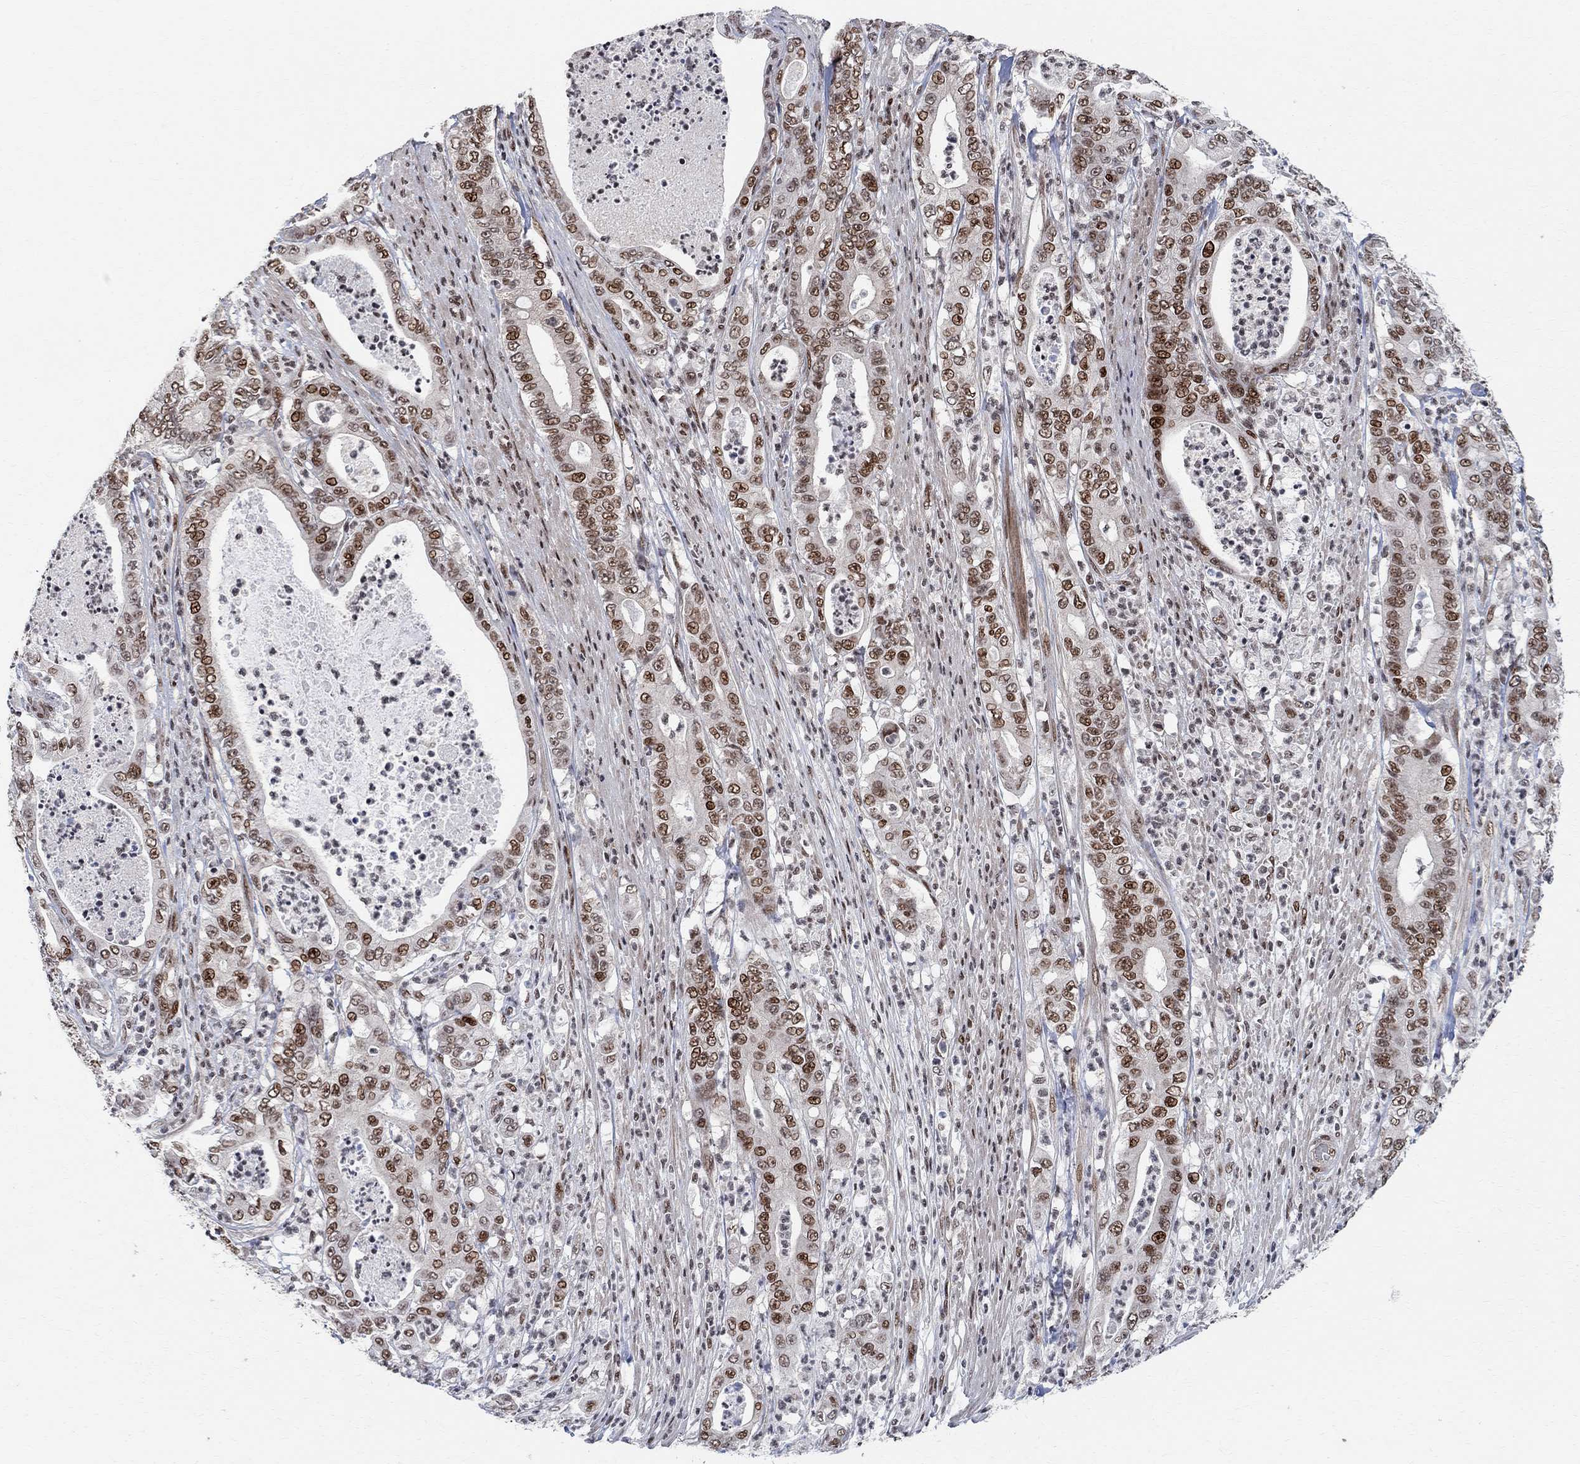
{"staining": {"intensity": "moderate", "quantity": ">75%", "location": "nuclear"}, "tissue": "pancreatic cancer", "cell_type": "Tumor cells", "image_type": "cancer", "snomed": [{"axis": "morphology", "description": "Adenocarcinoma, NOS"}, {"axis": "topography", "description": "Pancreas"}], "caption": "This micrograph reveals immunohistochemistry (IHC) staining of human pancreatic cancer (adenocarcinoma), with medium moderate nuclear expression in about >75% of tumor cells.", "gene": "E4F1", "patient": {"sex": "male", "age": 71}}